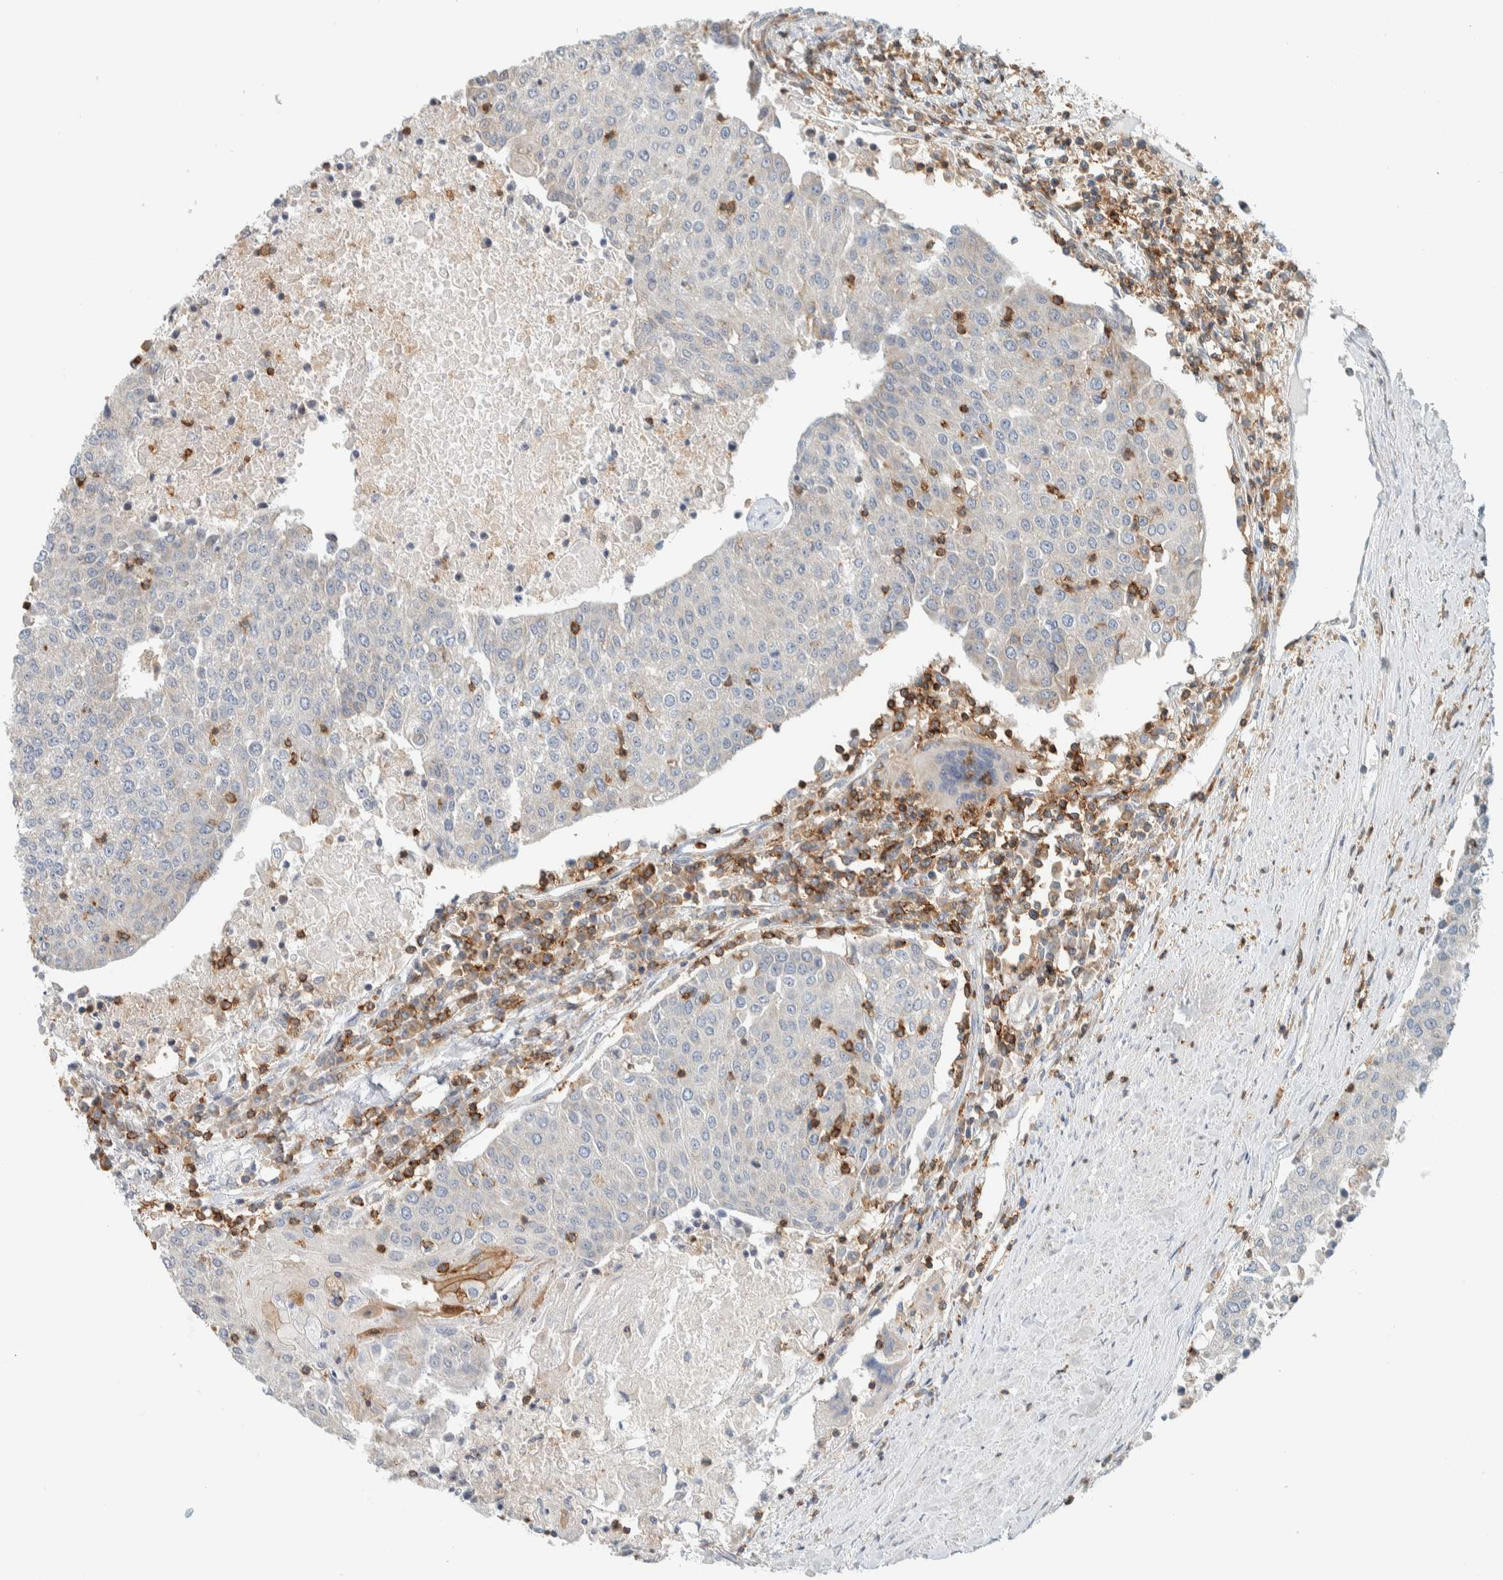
{"staining": {"intensity": "negative", "quantity": "none", "location": "none"}, "tissue": "urothelial cancer", "cell_type": "Tumor cells", "image_type": "cancer", "snomed": [{"axis": "morphology", "description": "Urothelial carcinoma, High grade"}, {"axis": "topography", "description": "Urinary bladder"}], "caption": "DAB immunohistochemical staining of urothelial carcinoma (high-grade) demonstrates no significant staining in tumor cells.", "gene": "CCDC57", "patient": {"sex": "female", "age": 85}}